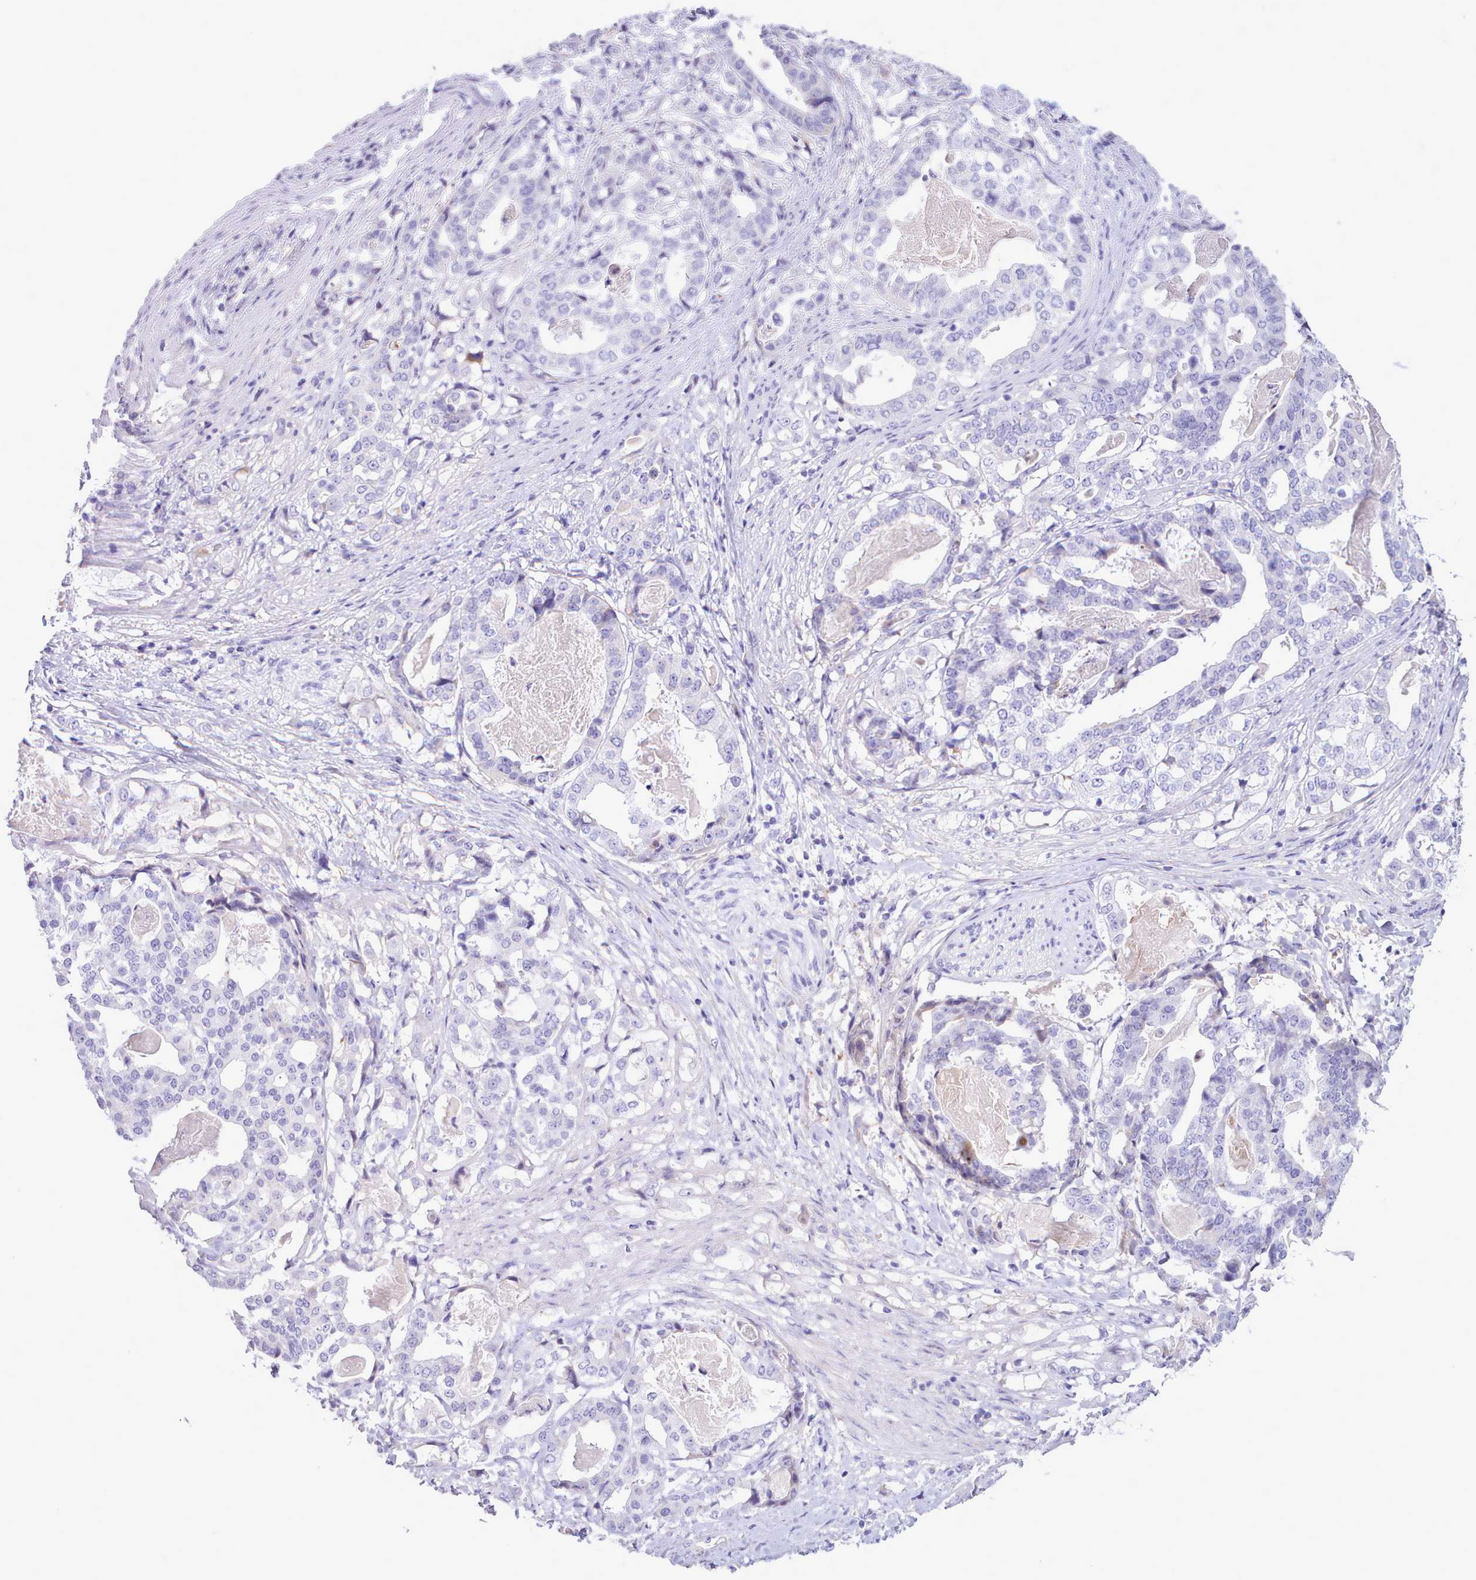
{"staining": {"intensity": "negative", "quantity": "none", "location": "none"}, "tissue": "stomach cancer", "cell_type": "Tumor cells", "image_type": "cancer", "snomed": [{"axis": "morphology", "description": "Adenocarcinoma, NOS"}, {"axis": "topography", "description": "Stomach"}], "caption": "IHC photomicrograph of neoplastic tissue: adenocarcinoma (stomach) stained with DAB displays no significant protein positivity in tumor cells.", "gene": "CYP2A13", "patient": {"sex": "male", "age": 48}}